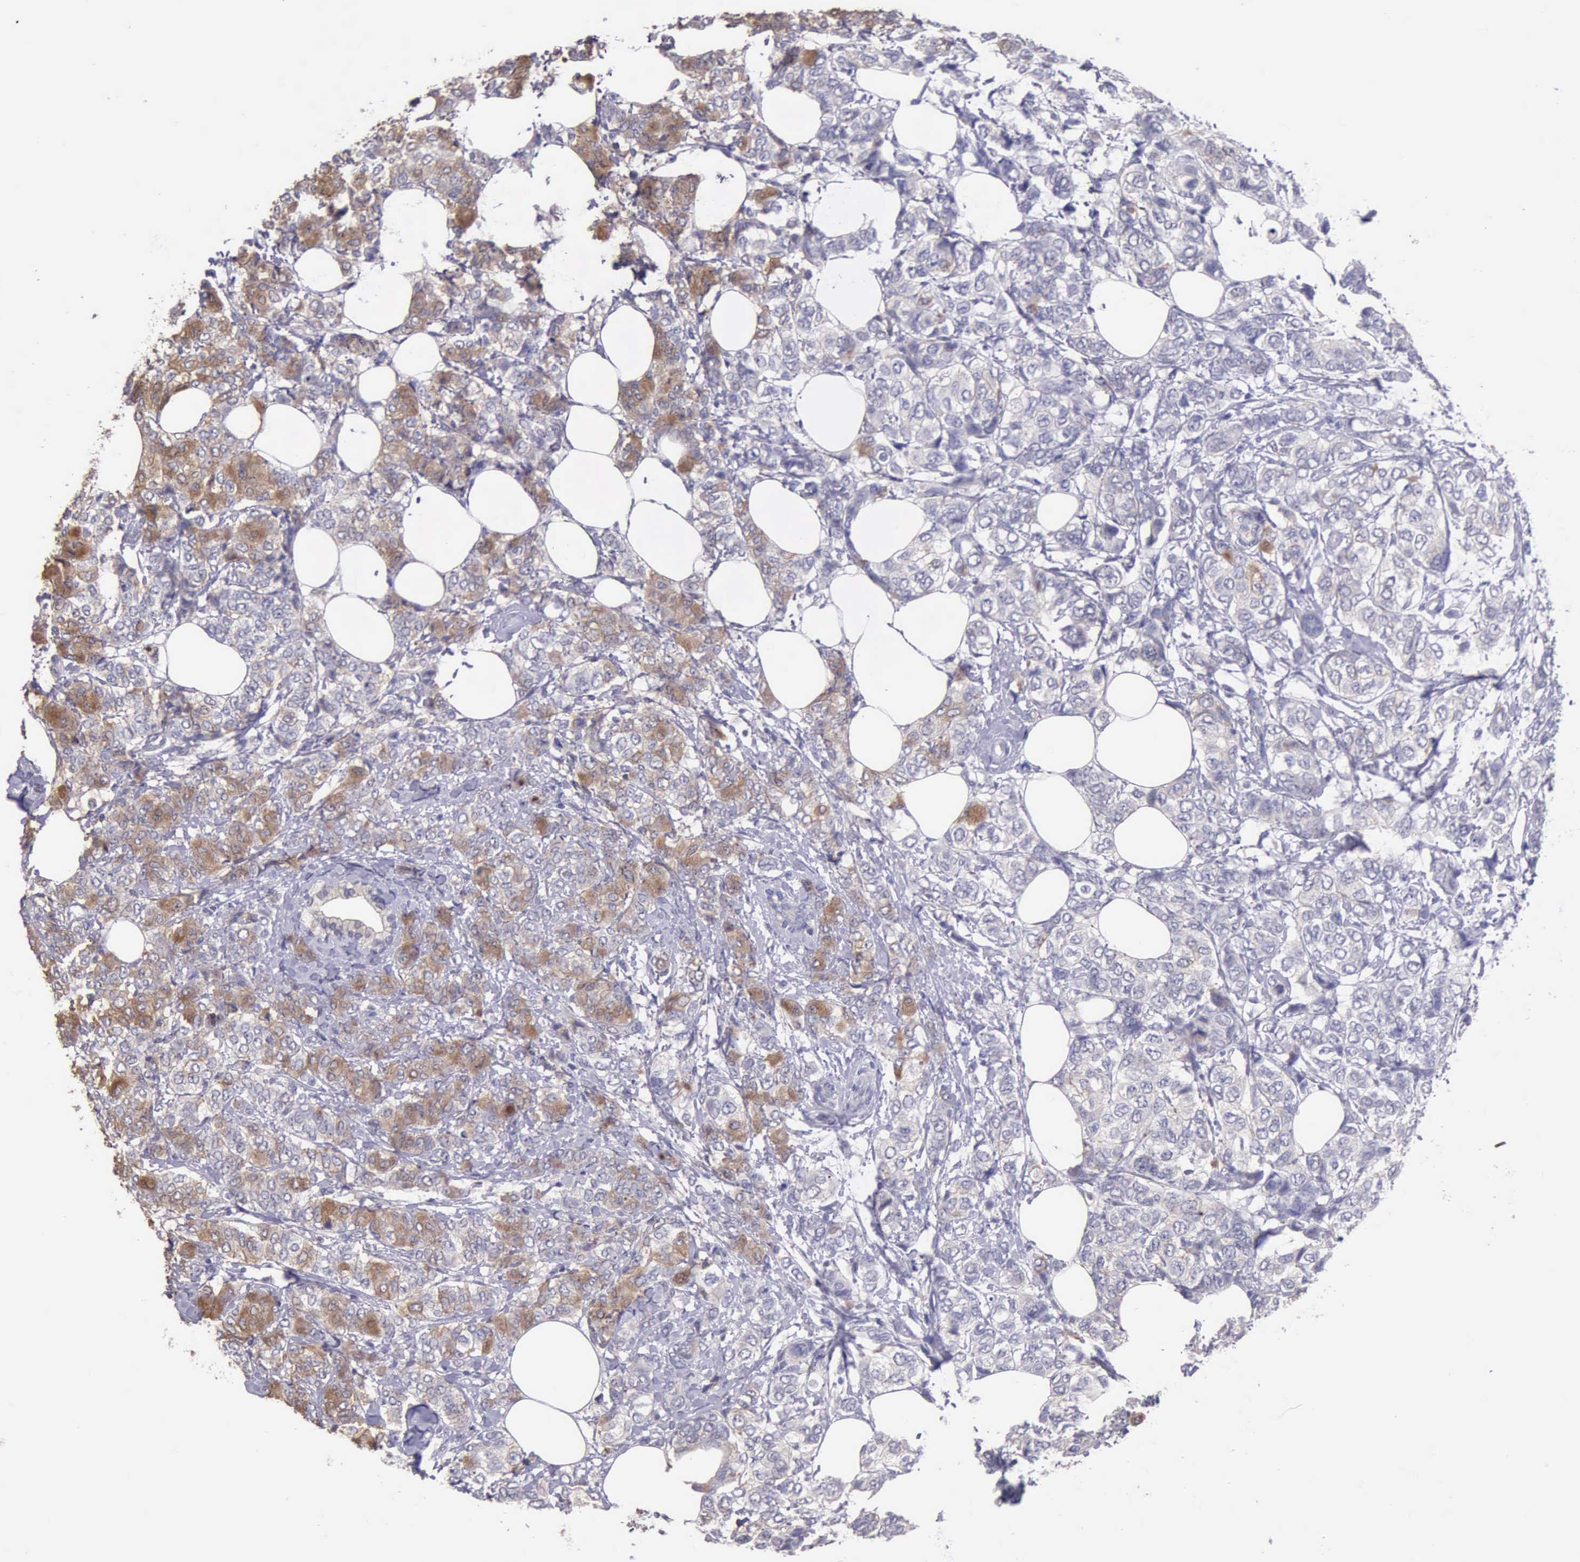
{"staining": {"intensity": "weak", "quantity": "25%-75%", "location": "cytoplasmic/membranous"}, "tissue": "breast cancer", "cell_type": "Tumor cells", "image_type": "cancer", "snomed": [{"axis": "morphology", "description": "Lobular carcinoma"}, {"axis": "topography", "description": "Breast"}], "caption": "Breast lobular carcinoma tissue displays weak cytoplasmic/membranous expression in about 25%-75% of tumor cells", "gene": "KCND1", "patient": {"sex": "female", "age": 60}}